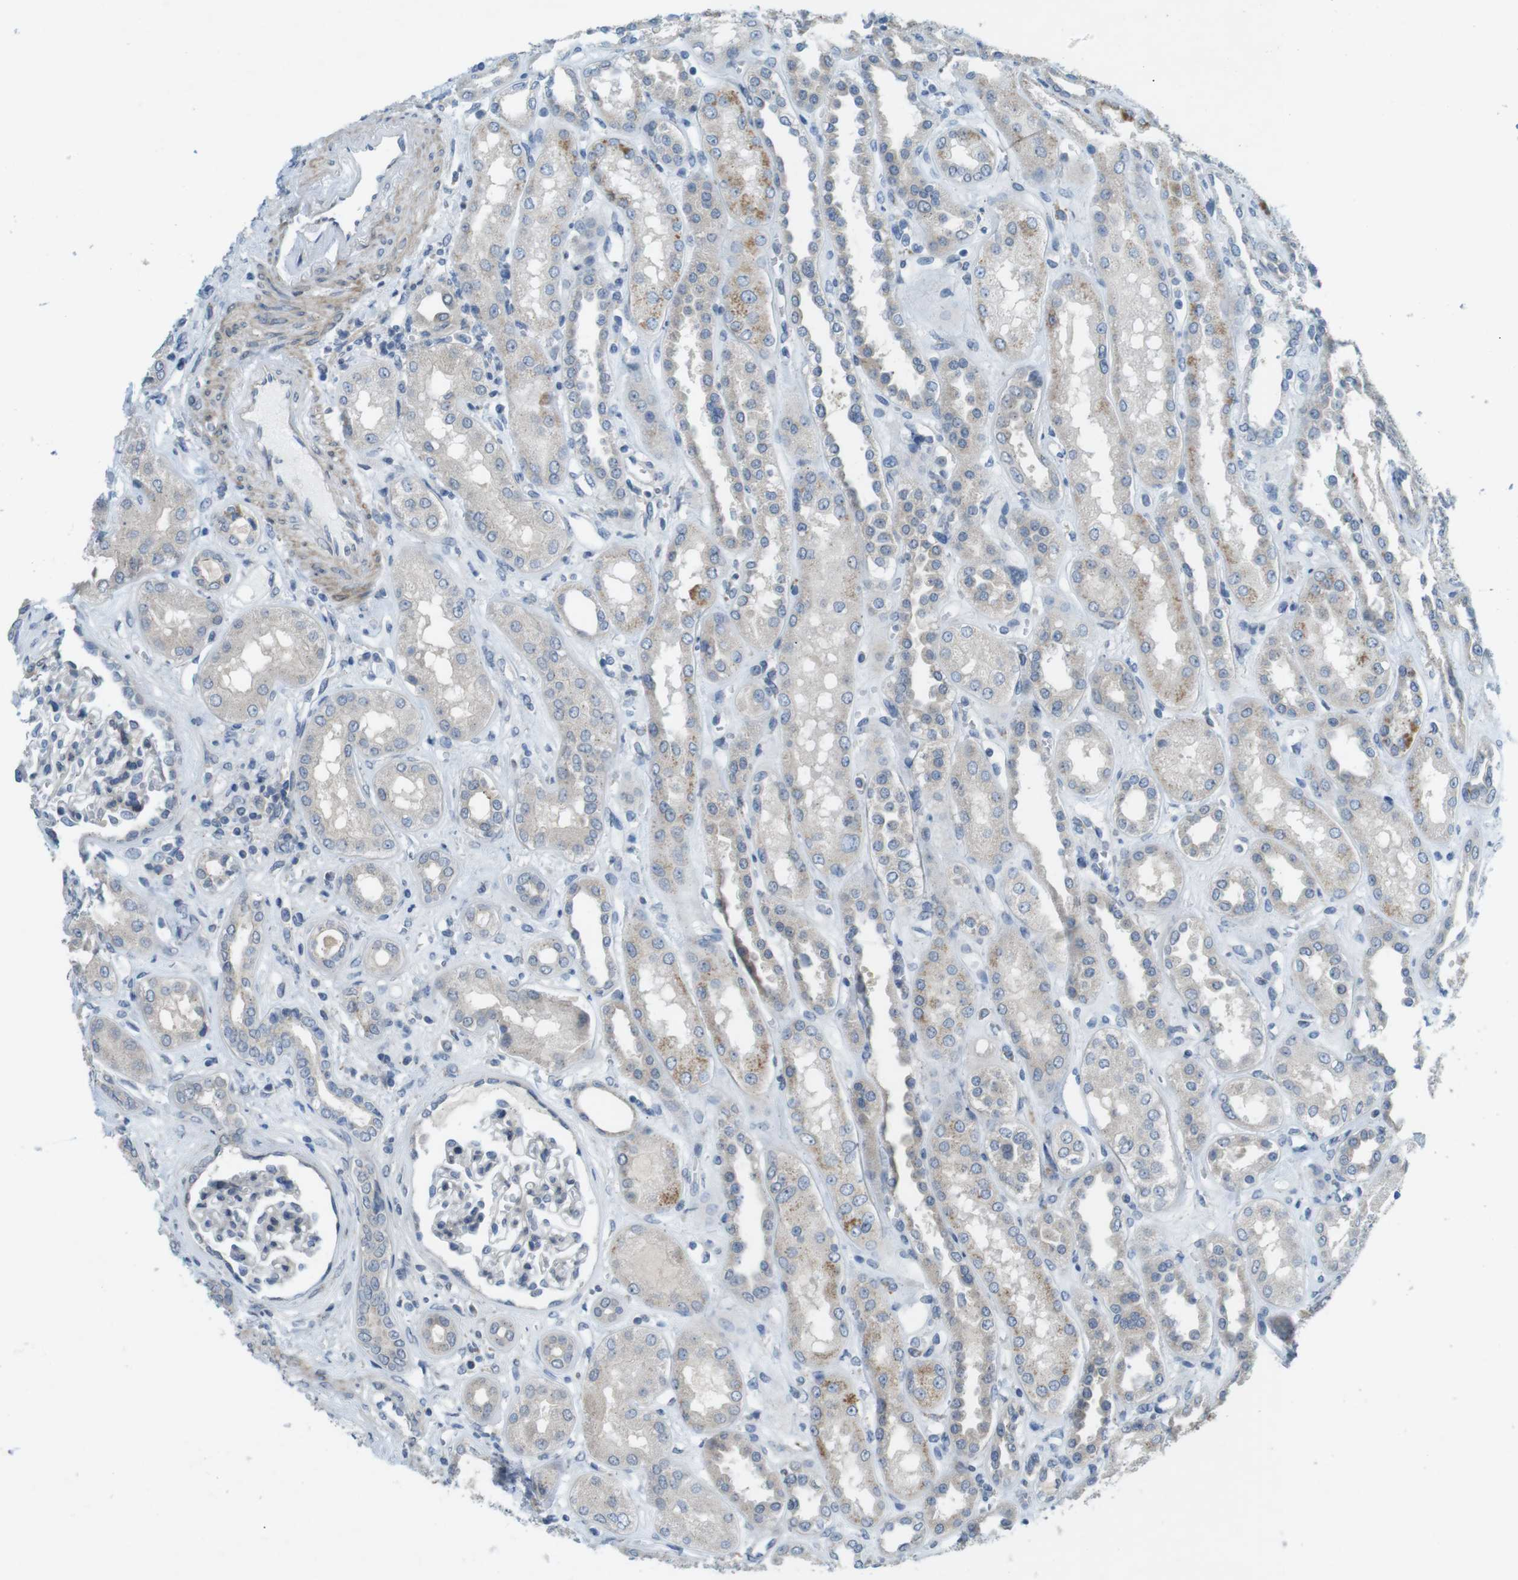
{"staining": {"intensity": "negative", "quantity": "none", "location": "none"}, "tissue": "kidney", "cell_type": "Cells in glomeruli", "image_type": "normal", "snomed": [{"axis": "morphology", "description": "Normal tissue, NOS"}, {"axis": "topography", "description": "Kidney"}], "caption": "Kidney stained for a protein using immunohistochemistry exhibits no staining cells in glomeruli.", "gene": "TYW1", "patient": {"sex": "male", "age": 59}}